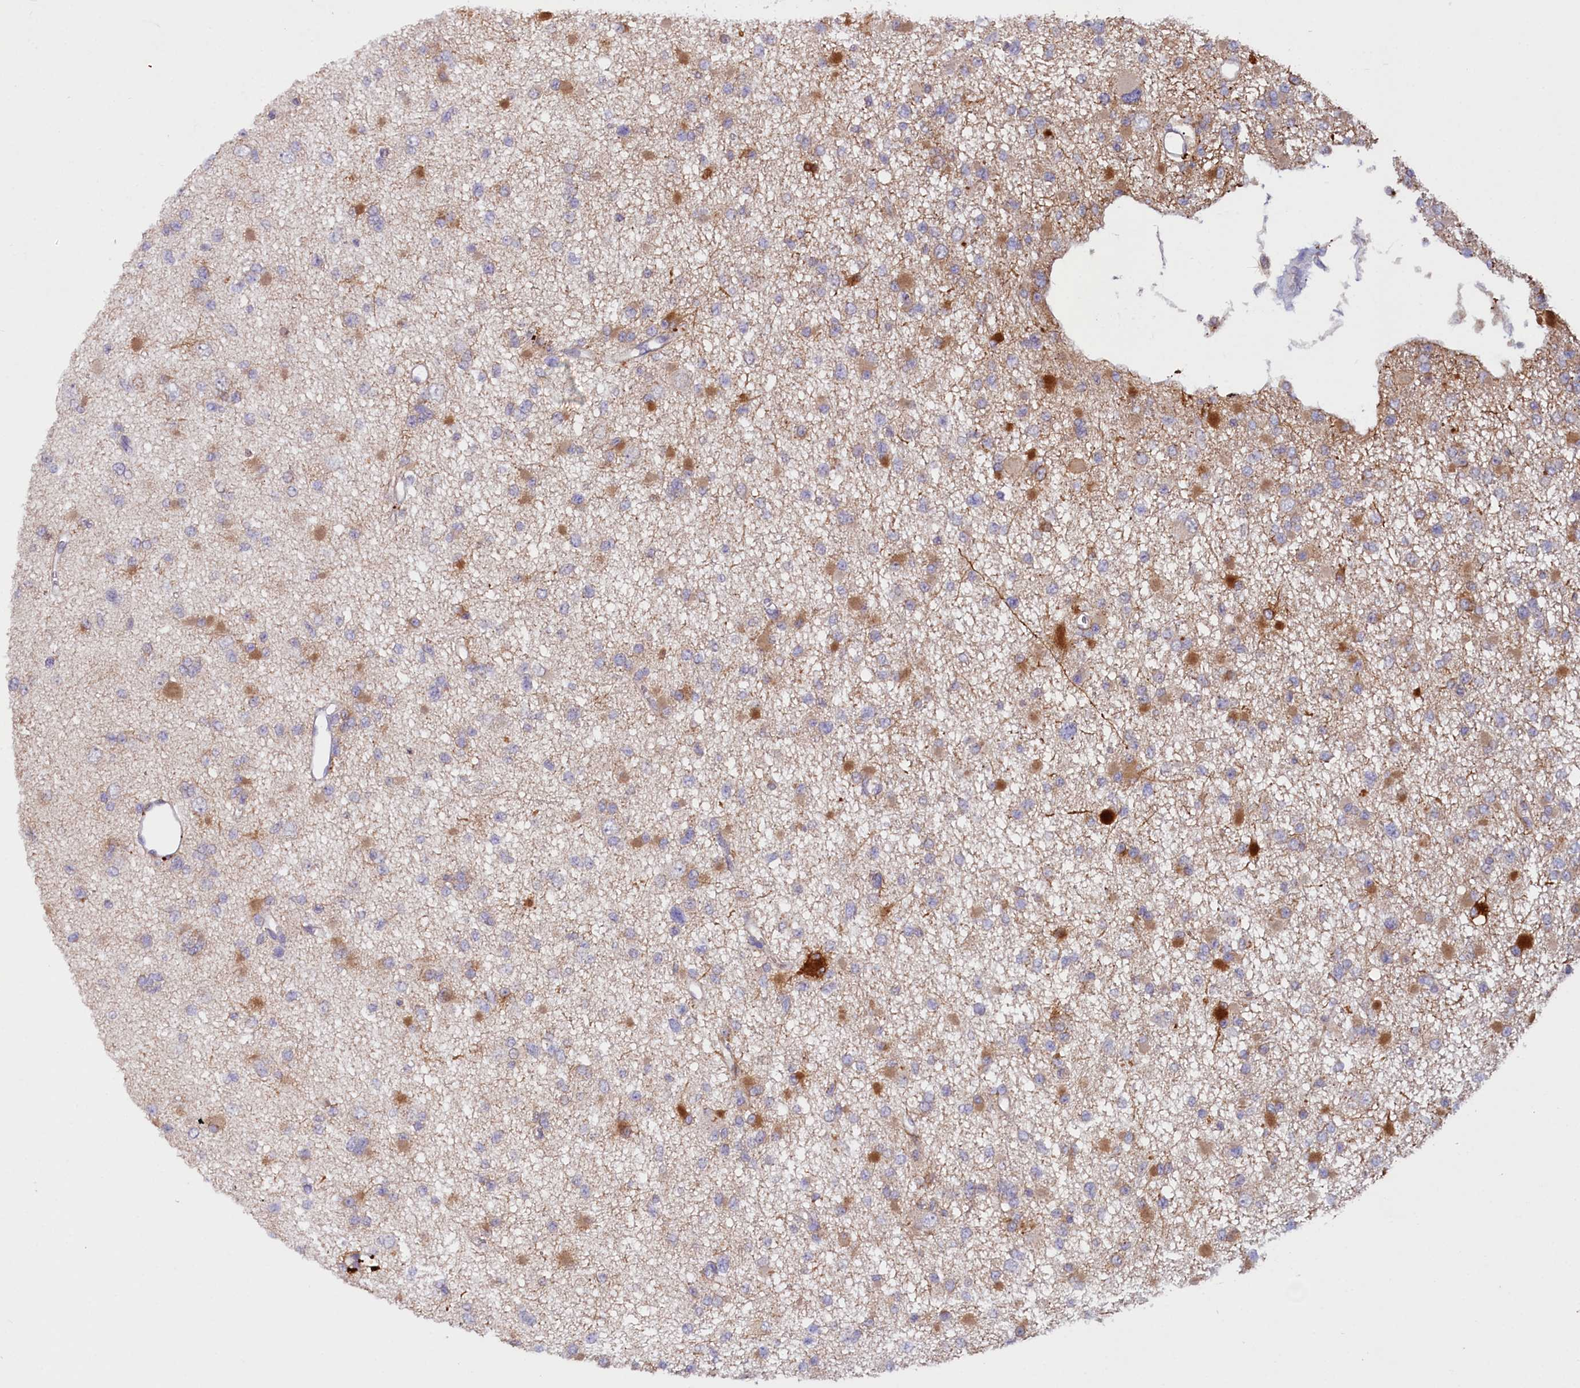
{"staining": {"intensity": "moderate", "quantity": "<25%", "location": "cytoplasmic/membranous"}, "tissue": "glioma", "cell_type": "Tumor cells", "image_type": "cancer", "snomed": [{"axis": "morphology", "description": "Glioma, malignant, Low grade"}, {"axis": "topography", "description": "Brain"}], "caption": "Moderate cytoplasmic/membranous protein staining is identified in approximately <25% of tumor cells in malignant glioma (low-grade). Using DAB (brown) and hematoxylin (blue) stains, captured at high magnification using brightfield microscopy.", "gene": "ETFBKMT", "patient": {"sex": "female", "age": 22}}